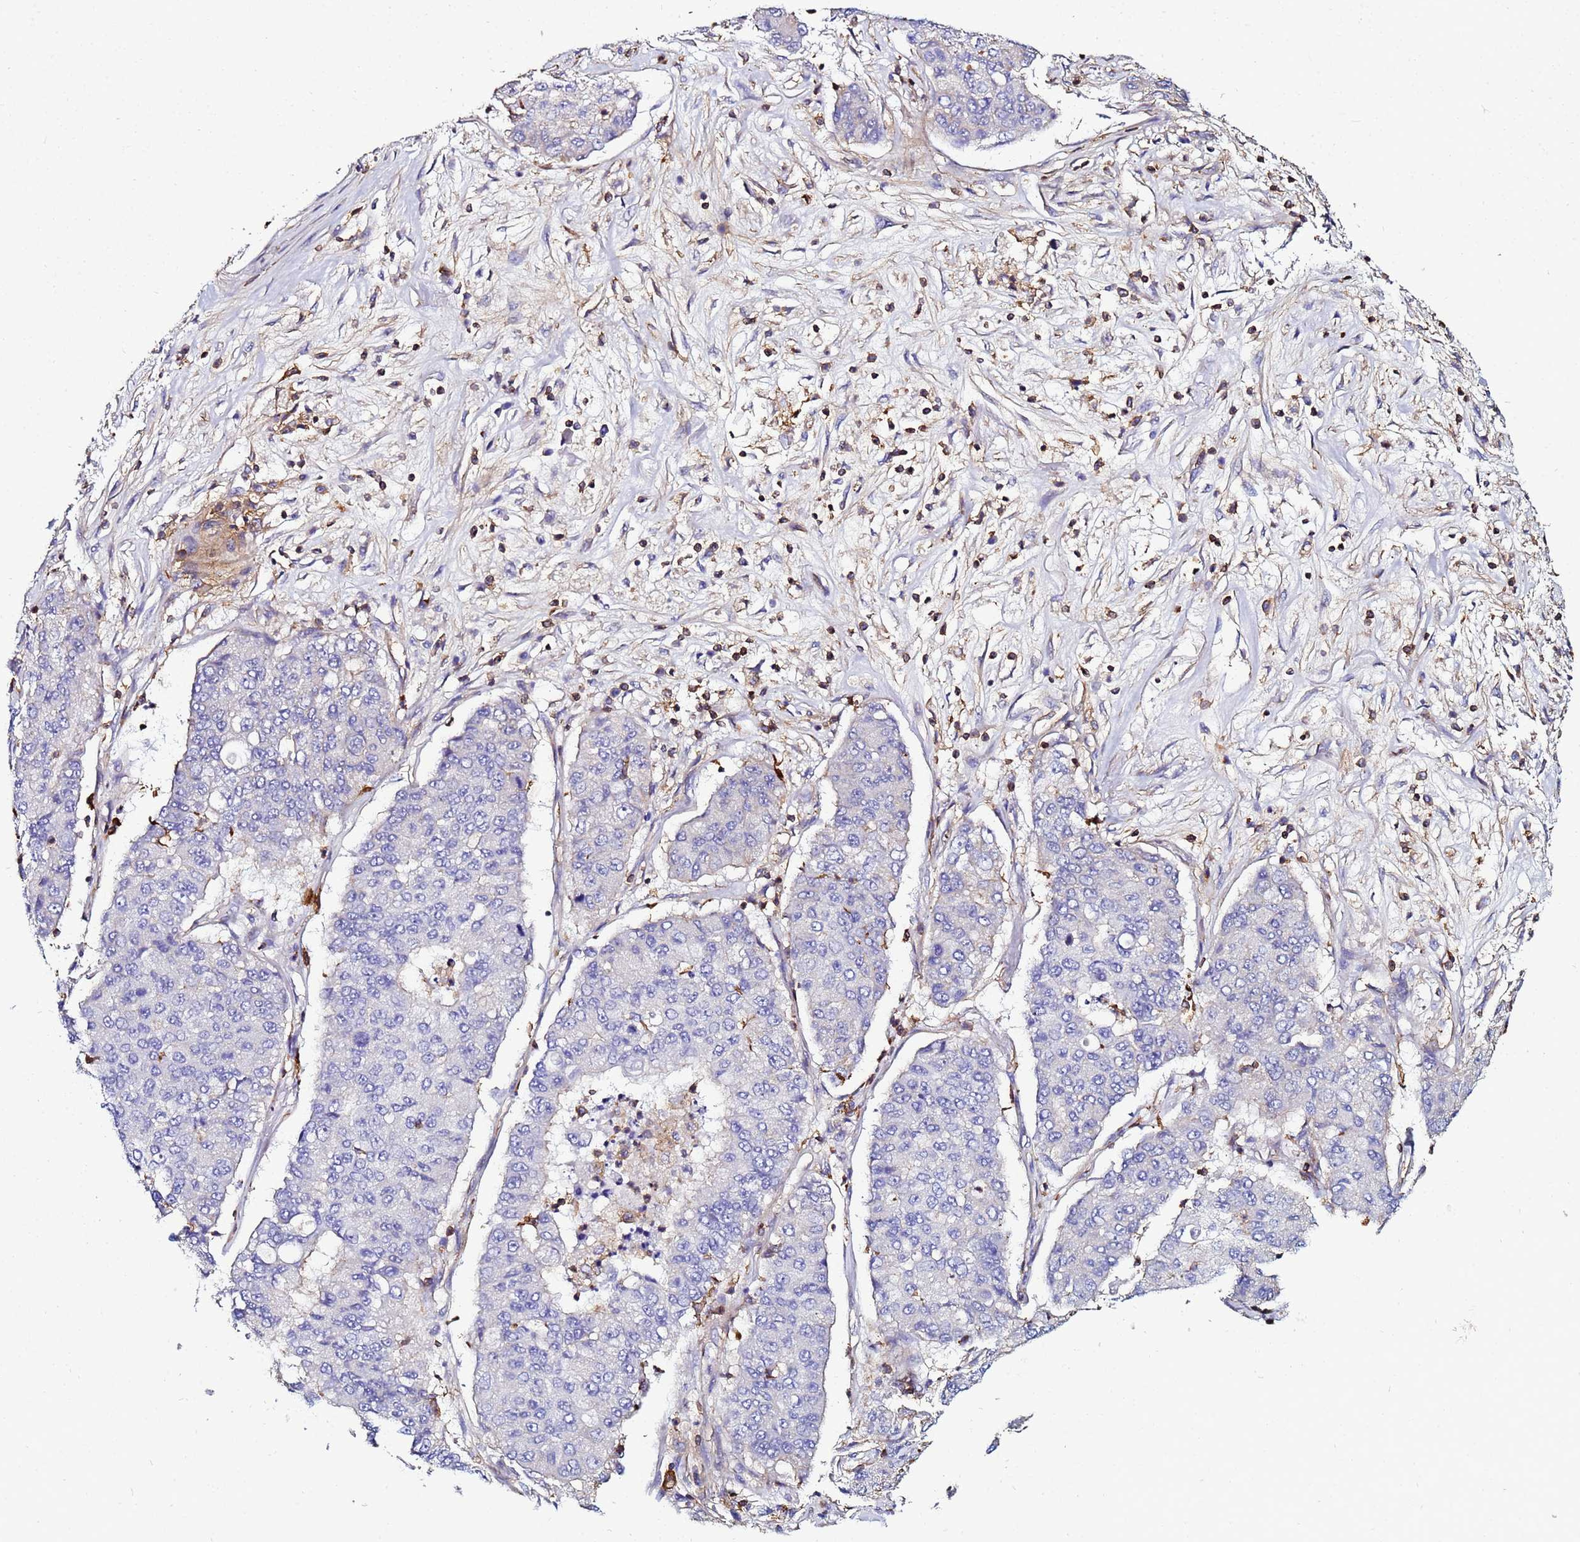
{"staining": {"intensity": "negative", "quantity": "none", "location": "none"}, "tissue": "lung cancer", "cell_type": "Tumor cells", "image_type": "cancer", "snomed": [{"axis": "morphology", "description": "Squamous cell carcinoma, NOS"}, {"axis": "topography", "description": "Lung"}], "caption": "Immunohistochemistry of human lung cancer (squamous cell carcinoma) demonstrates no staining in tumor cells.", "gene": "ACTB", "patient": {"sex": "male", "age": 74}}